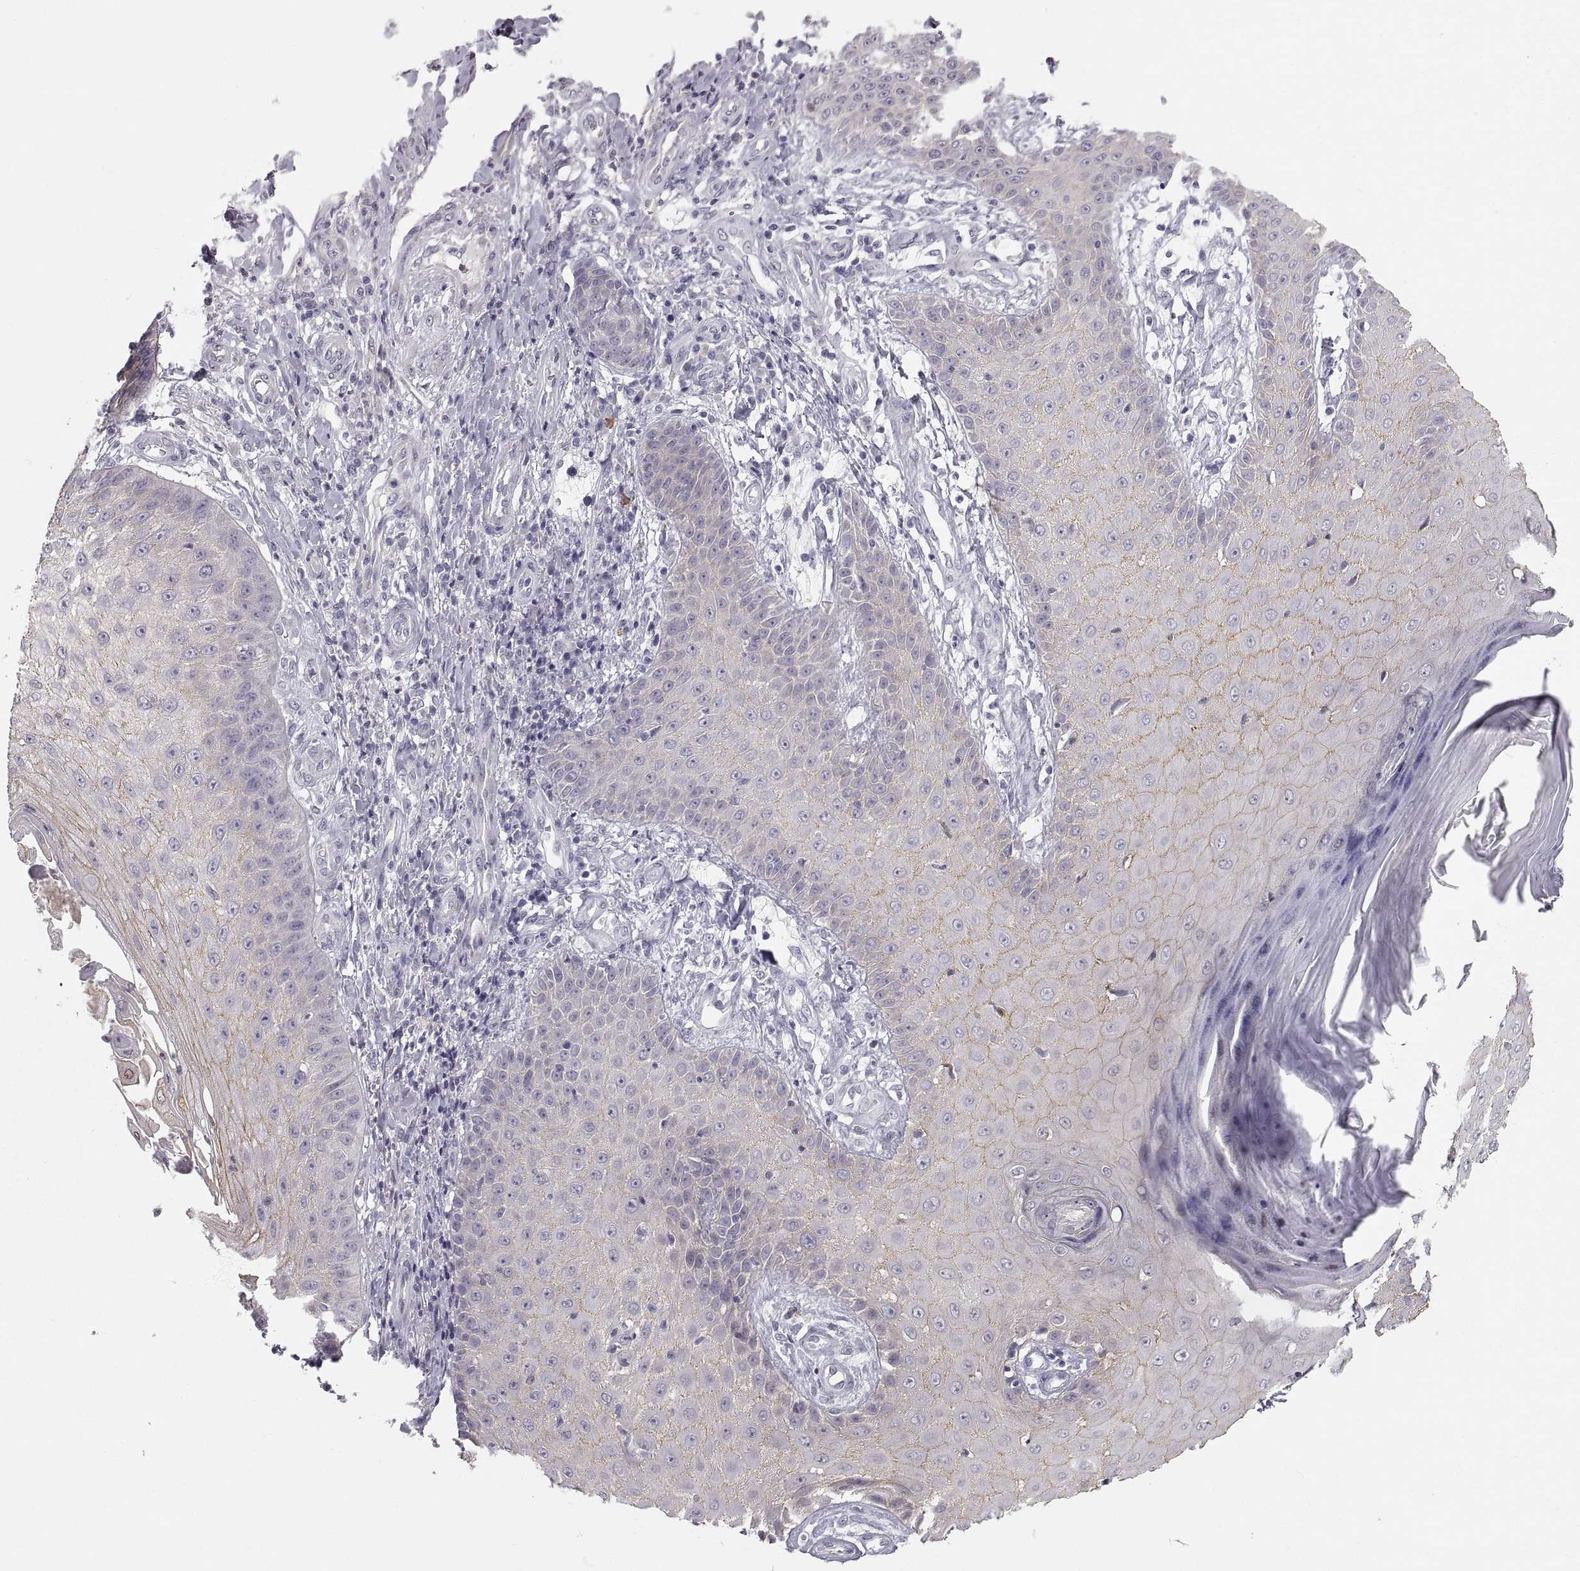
{"staining": {"intensity": "weak", "quantity": "<25%", "location": "cytoplasmic/membranous"}, "tissue": "skin cancer", "cell_type": "Tumor cells", "image_type": "cancer", "snomed": [{"axis": "morphology", "description": "Squamous cell carcinoma, NOS"}, {"axis": "topography", "description": "Skin"}], "caption": "DAB (3,3'-diaminobenzidine) immunohistochemical staining of squamous cell carcinoma (skin) shows no significant expression in tumor cells.", "gene": "ZNF185", "patient": {"sex": "male", "age": 70}}